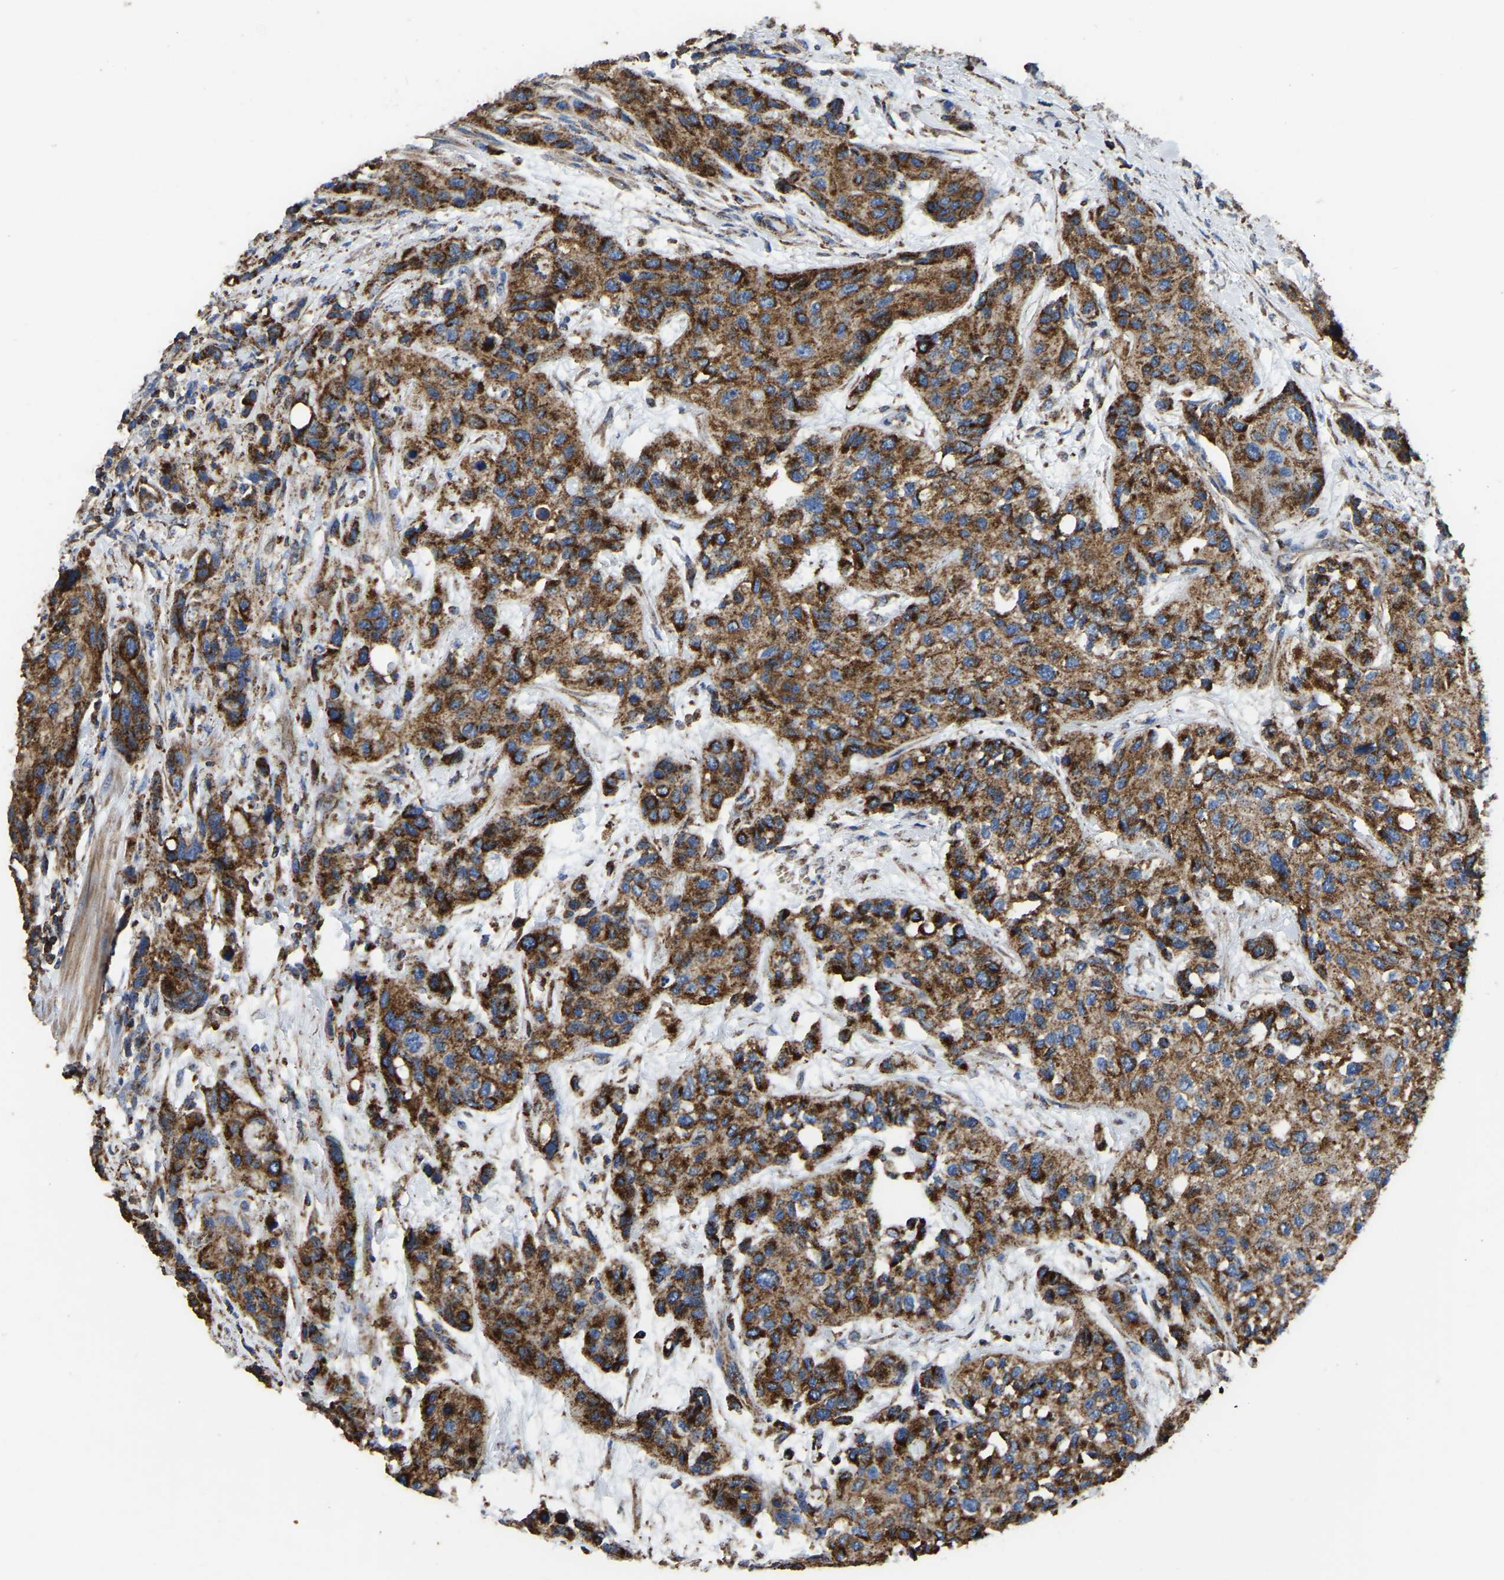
{"staining": {"intensity": "strong", "quantity": ">75%", "location": "cytoplasmic/membranous"}, "tissue": "urothelial cancer", "cell_type": "Tumor cells", "image_type": "cancer", "snomed": [{"axis": "morphology", "description": "Urothelial carcinoma, High grade"}, {"axis": "topography", "description": "Urinary bladder"}], "caption": "Immunohistochemical staining of human urothelial cancer displays strong cytoplasmic/membranous protein expression in about >75% of tumor cells.", "gene": "ETFA", "patient": {"sex": "female", "age": 56}}